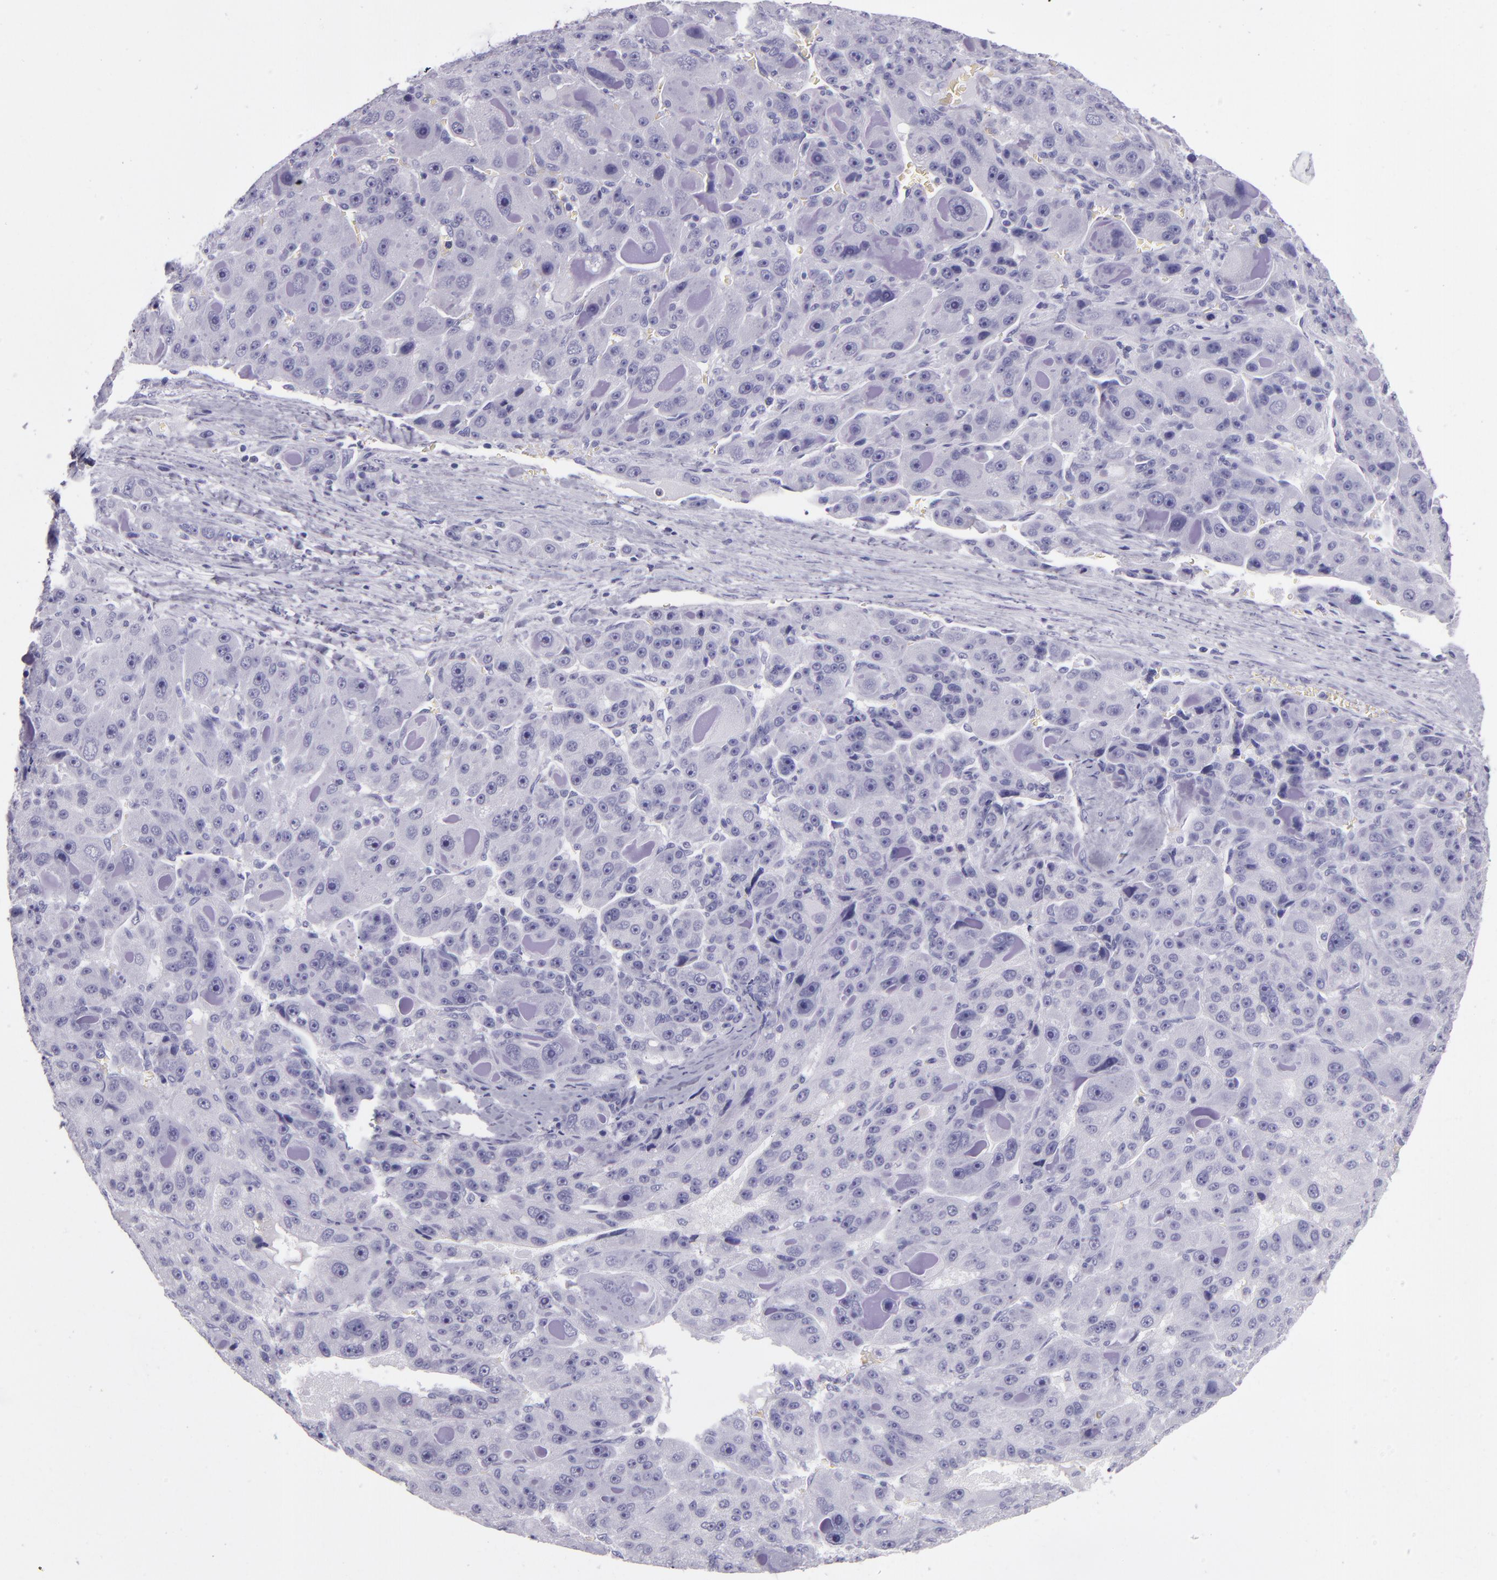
{"staining": {"intensity": "negative", "quantity": "none", "location": "none"}, "tissue": "liver cancer", "cell_type": "Tumor cells", "image_type": "cancer", "snomed": [{"axis": "morphology", "description": "Carcinoma, Hepatocellular, NOS"}, {"axis": "topography", "description": "Liver"}], "caption": "This is a micrograph of IHC staining of liver hepatocellular carcinoma, which shows no staining in tumor cells.", "gene": "CR2", "patient": {"sex": "male", "age": 76}}